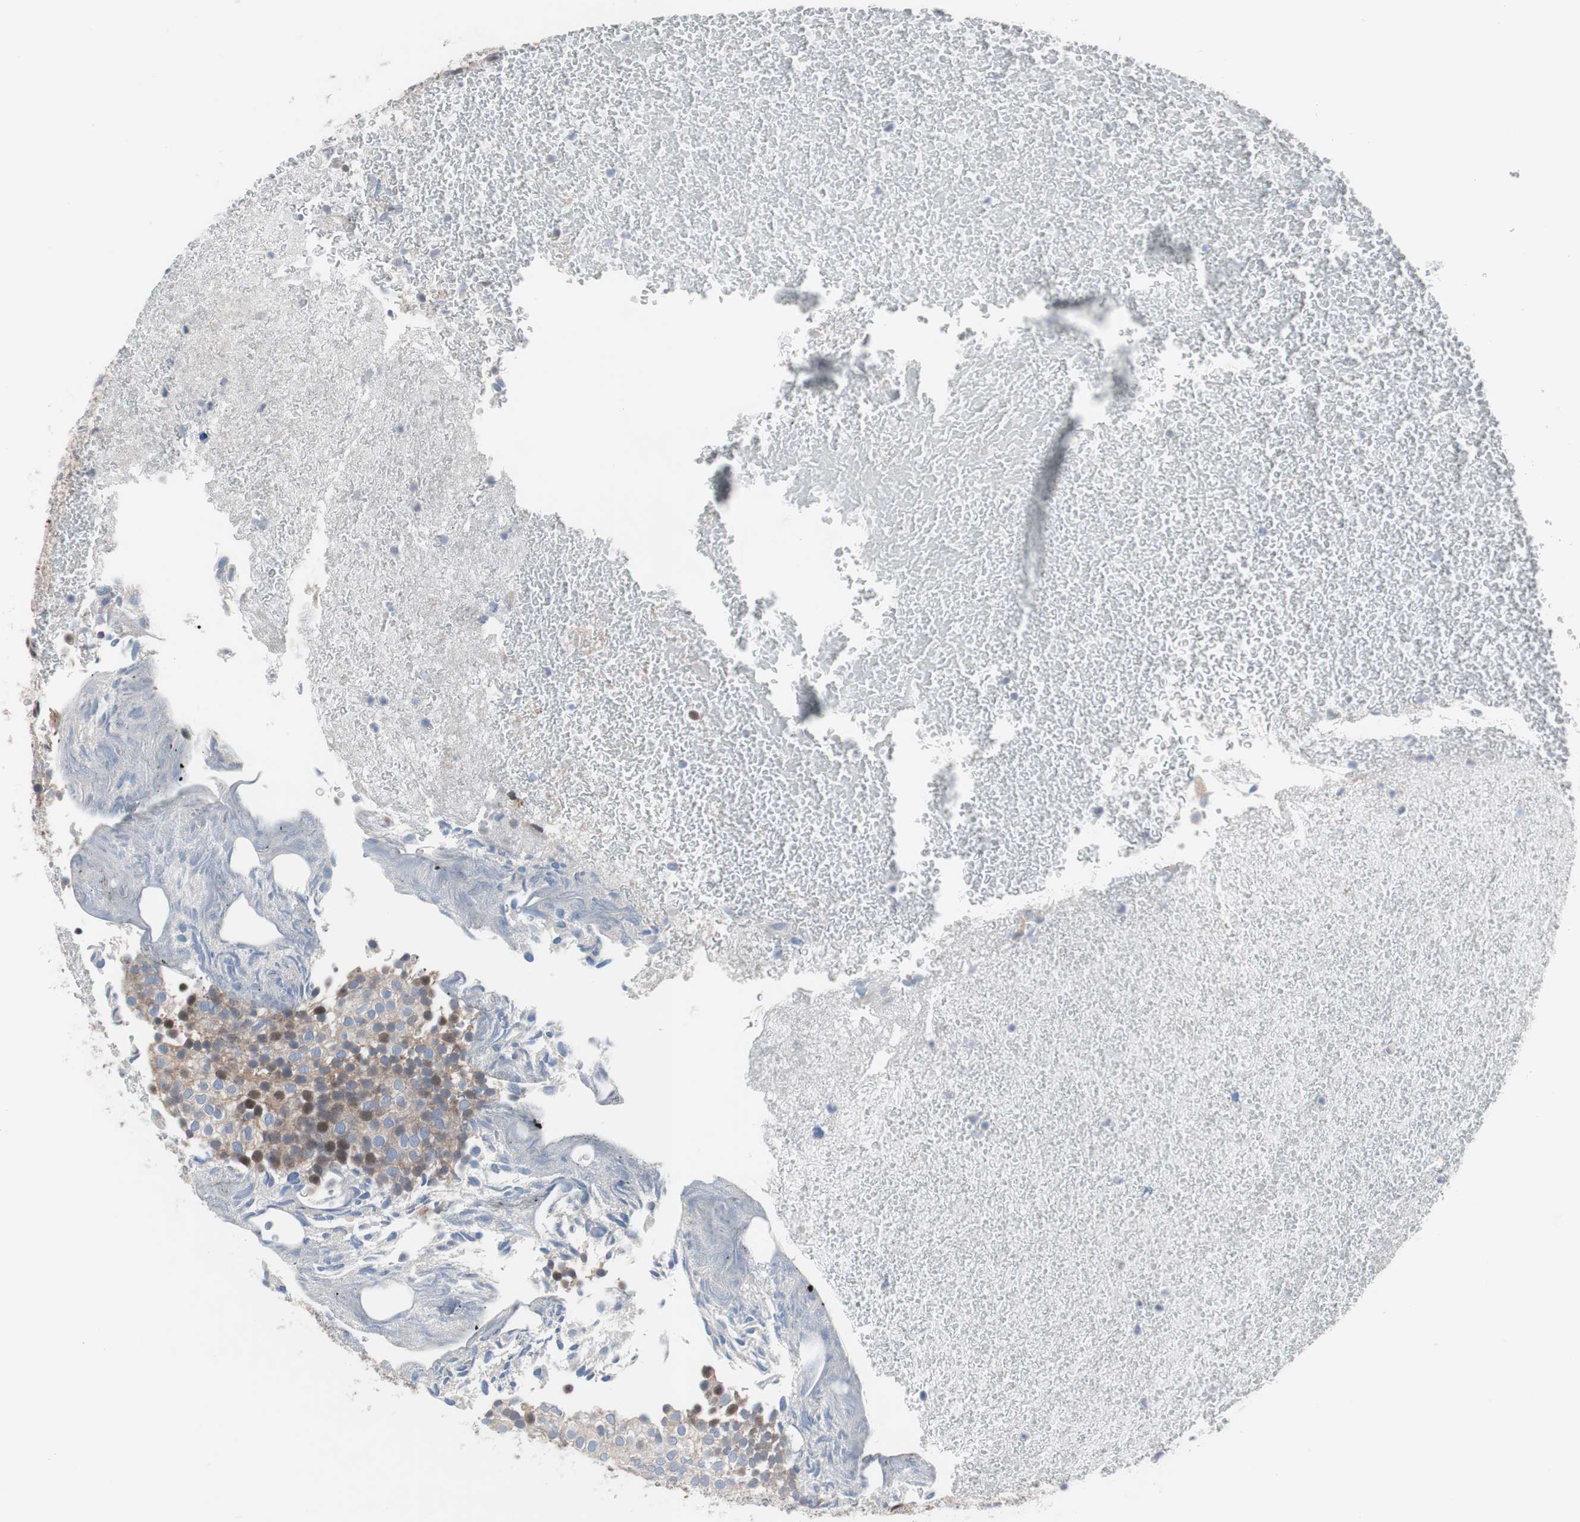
{"staining": {"intensity": "weak", "quantity": "25%-75%", "location": "cytoplasmic/membranous,nuclear"}, "tissue": "urothelial cancer", "cell_type": "Tumor cells", "image_type": "cancer", "snomed": [{"axis": "morphology", "description": "Urothelial carcinoma, Low grade"}, {"axis": "topography", "description": "Urinary bladder"}], "caption": "Human urothelial carcinoma (low-grade) stained for a protein (brown) demonstrates weak cytoplasmic/membranous and nuclear positive staining in about 25%-75% of tumor cells.", "gene": "KANSL1", "patient": {"sex": "male", "age": 78}}